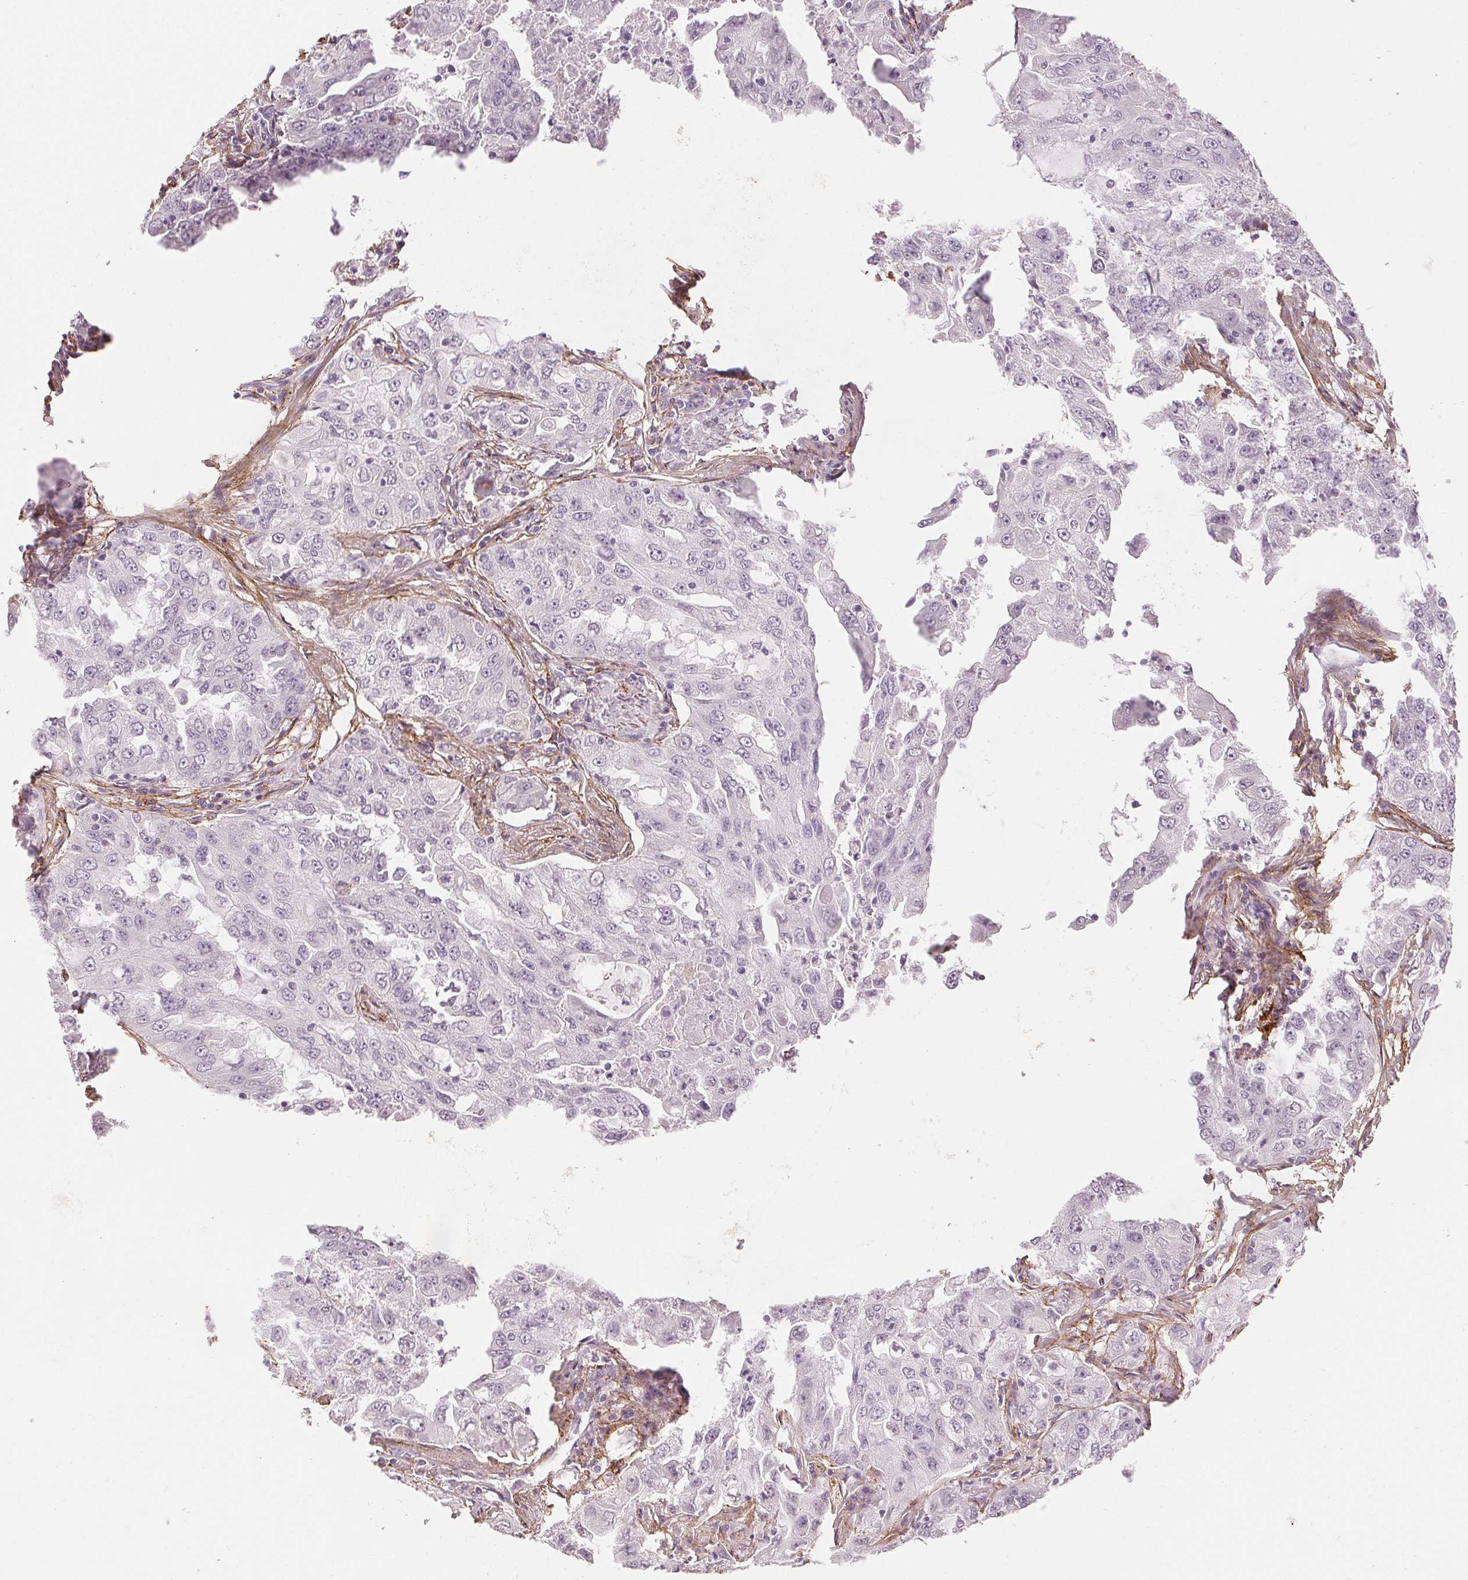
{"staining": {"intensity": "negative", "quantity": "none", "location": "none"}, "tissue": "lung cancer", "cell_type": "Tumor cells", "image_type": "cancer", "snomed": [{"axis": "morphology", "description": "Adenocarcinoma, NOS"}, {"axis": "topography", "description": "Lung"}], "caption": "Immunohistochemistry photomicrograph of human lung cancer stained for a protein (brown), which demonstrates no positivity in tumor cells.", "gene": "FBN1", "patient": {"sex": "female", "age": 61}}